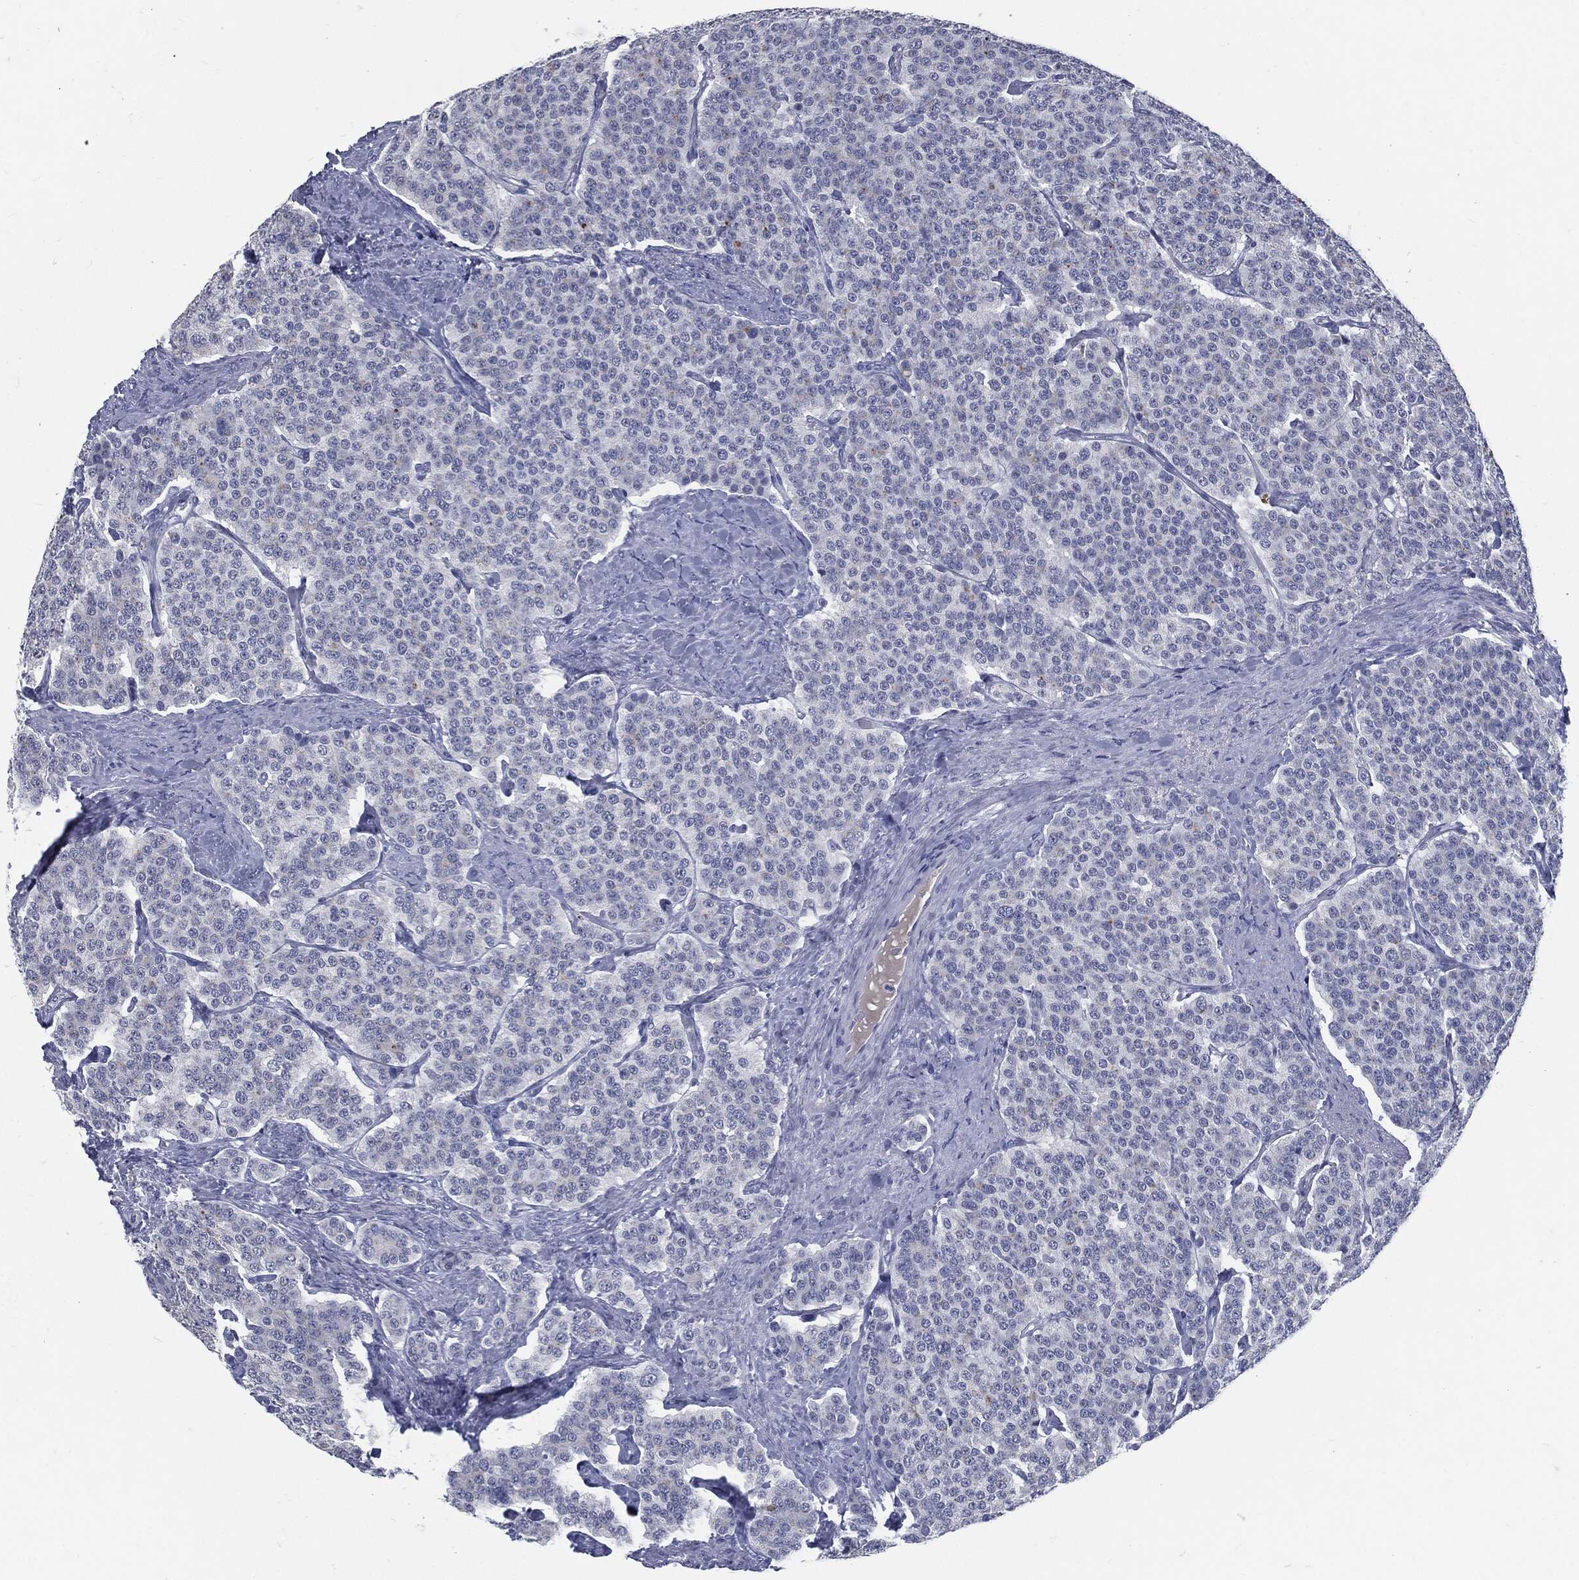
{"staining": {"intensity": "negative", "quantity": "none", "location": "none"}, "tissue": "carcinoid", "cell_type": "Tumor cells", "image_type": "cancer", "snomed": [{"axis": "morphology", "description": "Carcinoid, malignant, NOS"}, {"axis": "topography", "description": "Small intestine"}], "caption": "The IHC micrograph has no significant positivity in tumor cells of carcinoid (malignant) tissue. Brightfield microscopy of IHC stained with DAB (brown) and hematoxylin (blue), captured at high magnification.", "gene": "MST1", "patient": {"sex": "female", "age": 58}}